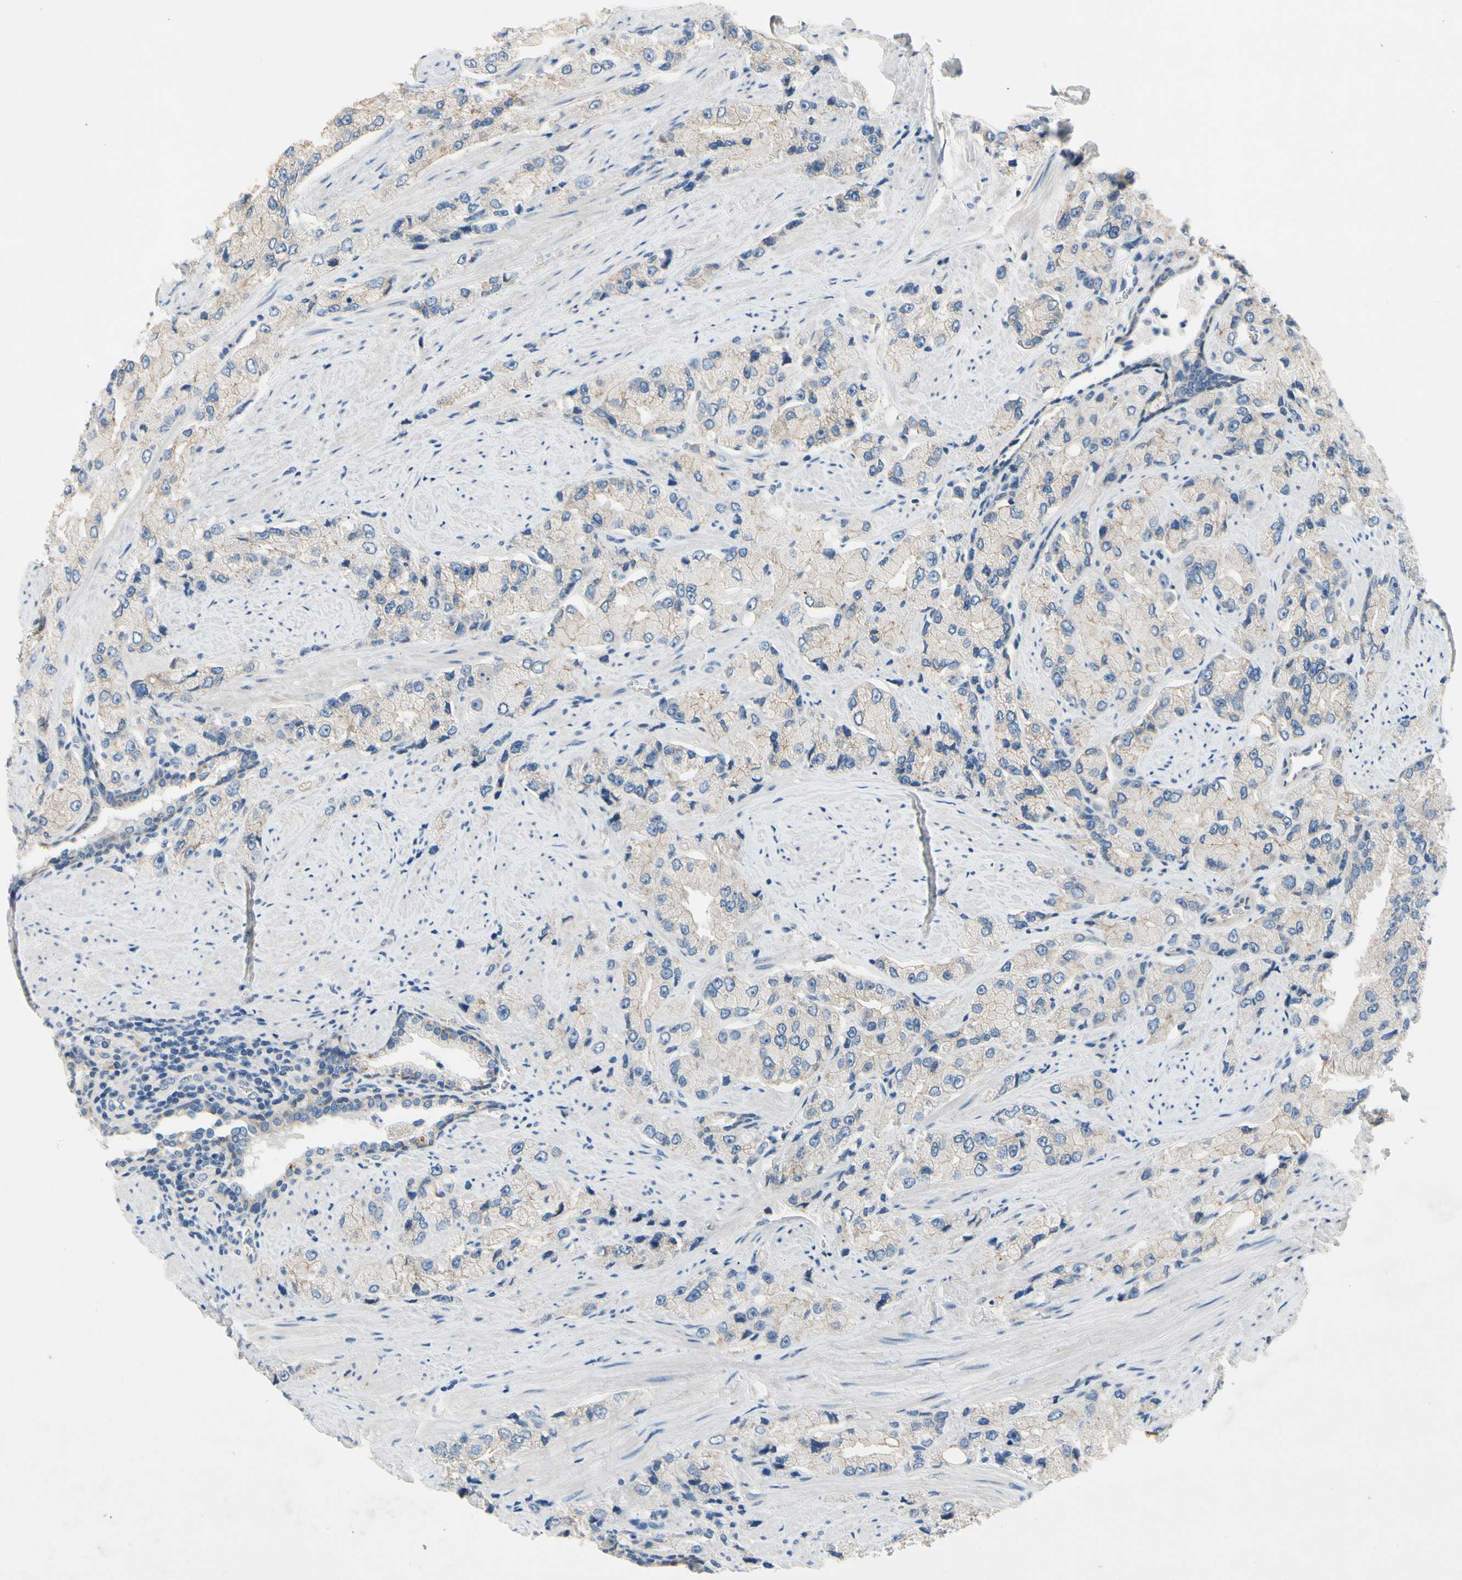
{"staining": {"intensity": "weak", "quantity": "<25%", "location": "cytoplasmic/membranous"}, "tissue": "prostate cancer", "cell_type": "Tumor cells", "image_type": "cancer", "snomed": [{"axis": "morphology", "description": "Adenocarcinoma, High grade"}, {"axis": "topography", "description": "Prostate"}], "caption": "Immunohistochemistry of human prostate cancer exhibits no positivity in tumor cells.", "gene": "CA14", "patient": {"sex": "male", "age": 58}}